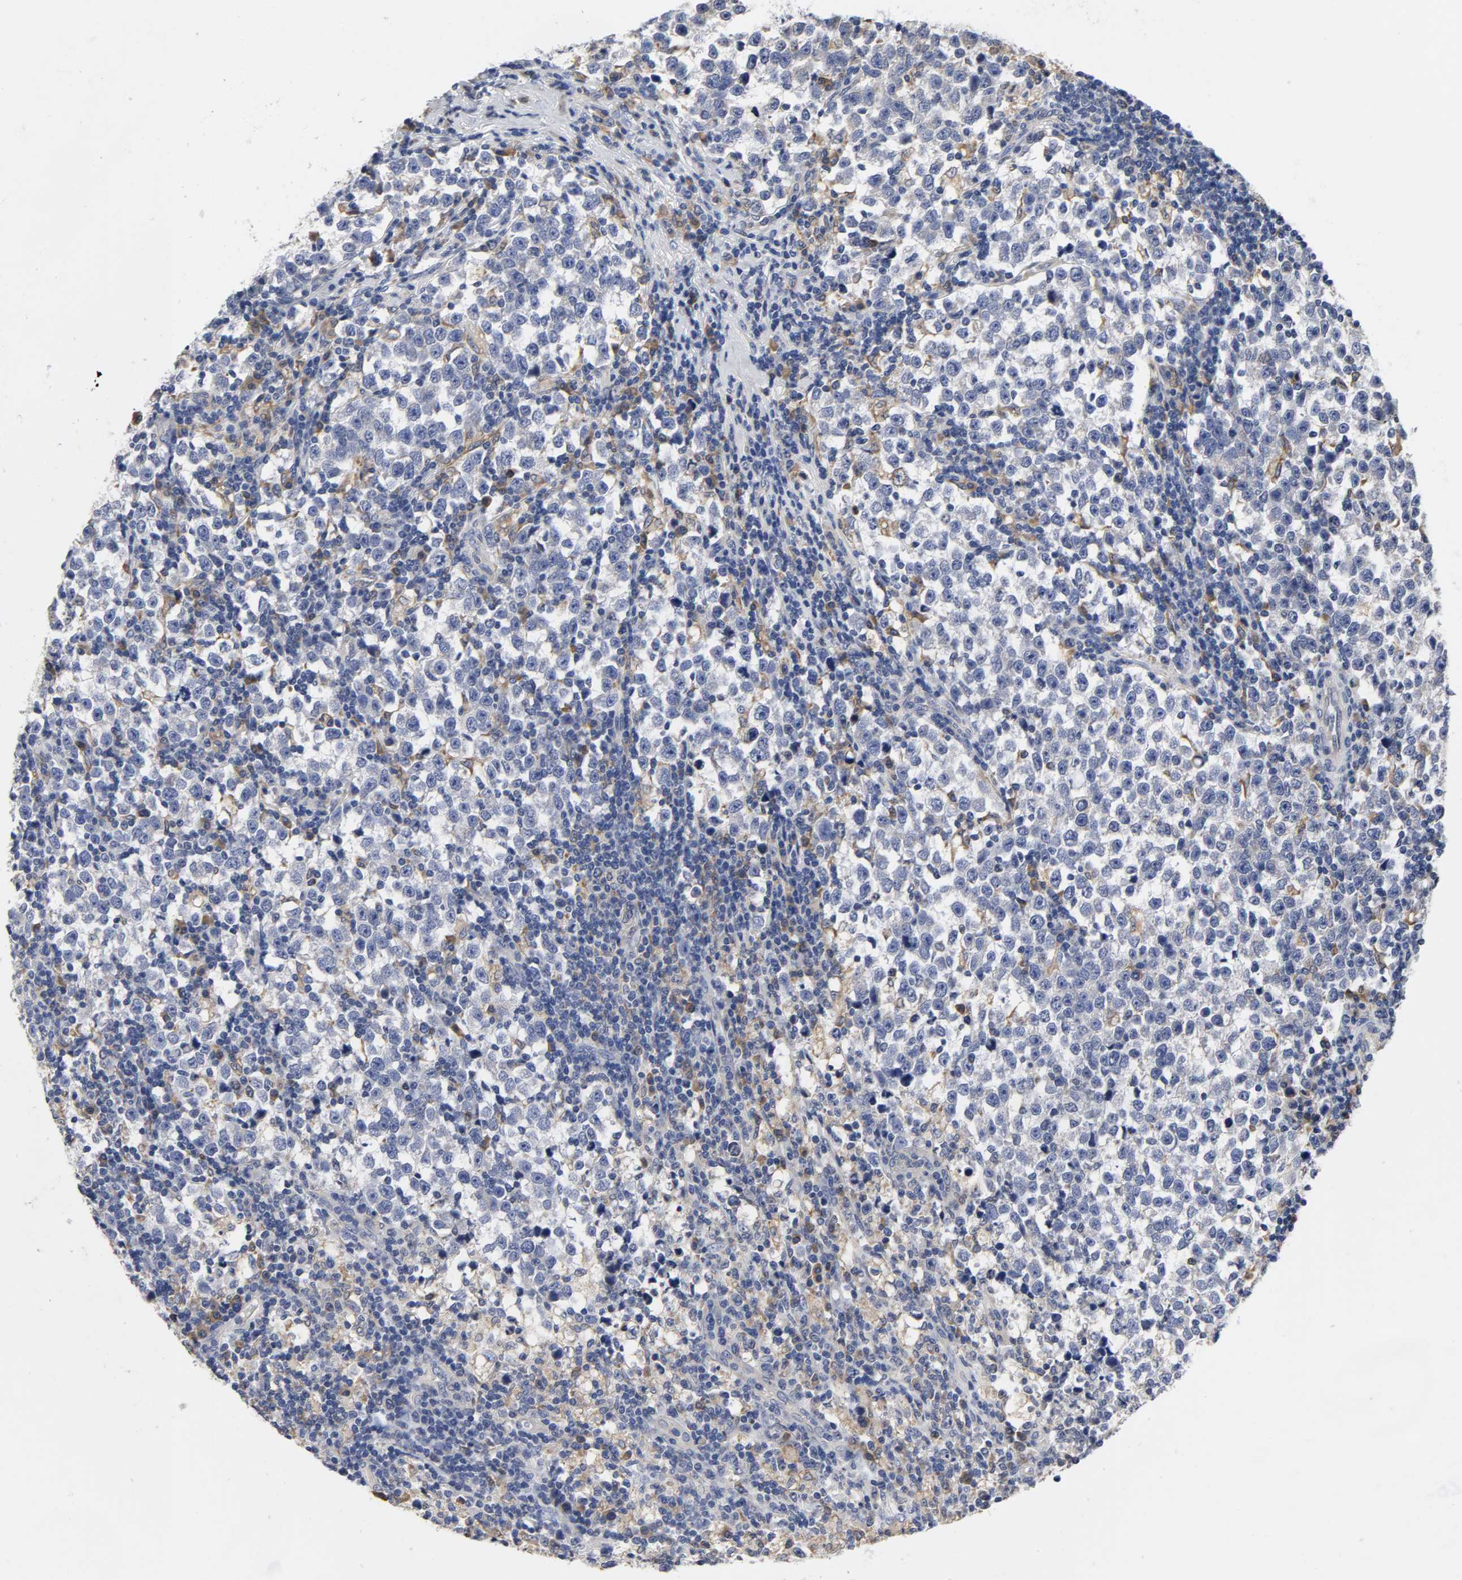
{"staining": {"intensity": "negative", "quantity": "none", "location": "none"}, "tissue": "testis cancer", "cell_type": "Tumor cells", "image_type": "cancer", "snomed": [{"axis": "morphology", "description": "Seminoma, NOS"}, {"axis": "topography", "description": "Testis"}], "caption": "This is an IHC micrograph of seminoma (testis). There is no staining in tumor cells.", "gene": "HCK", "patient": {"sex": "male", "age": 43}}